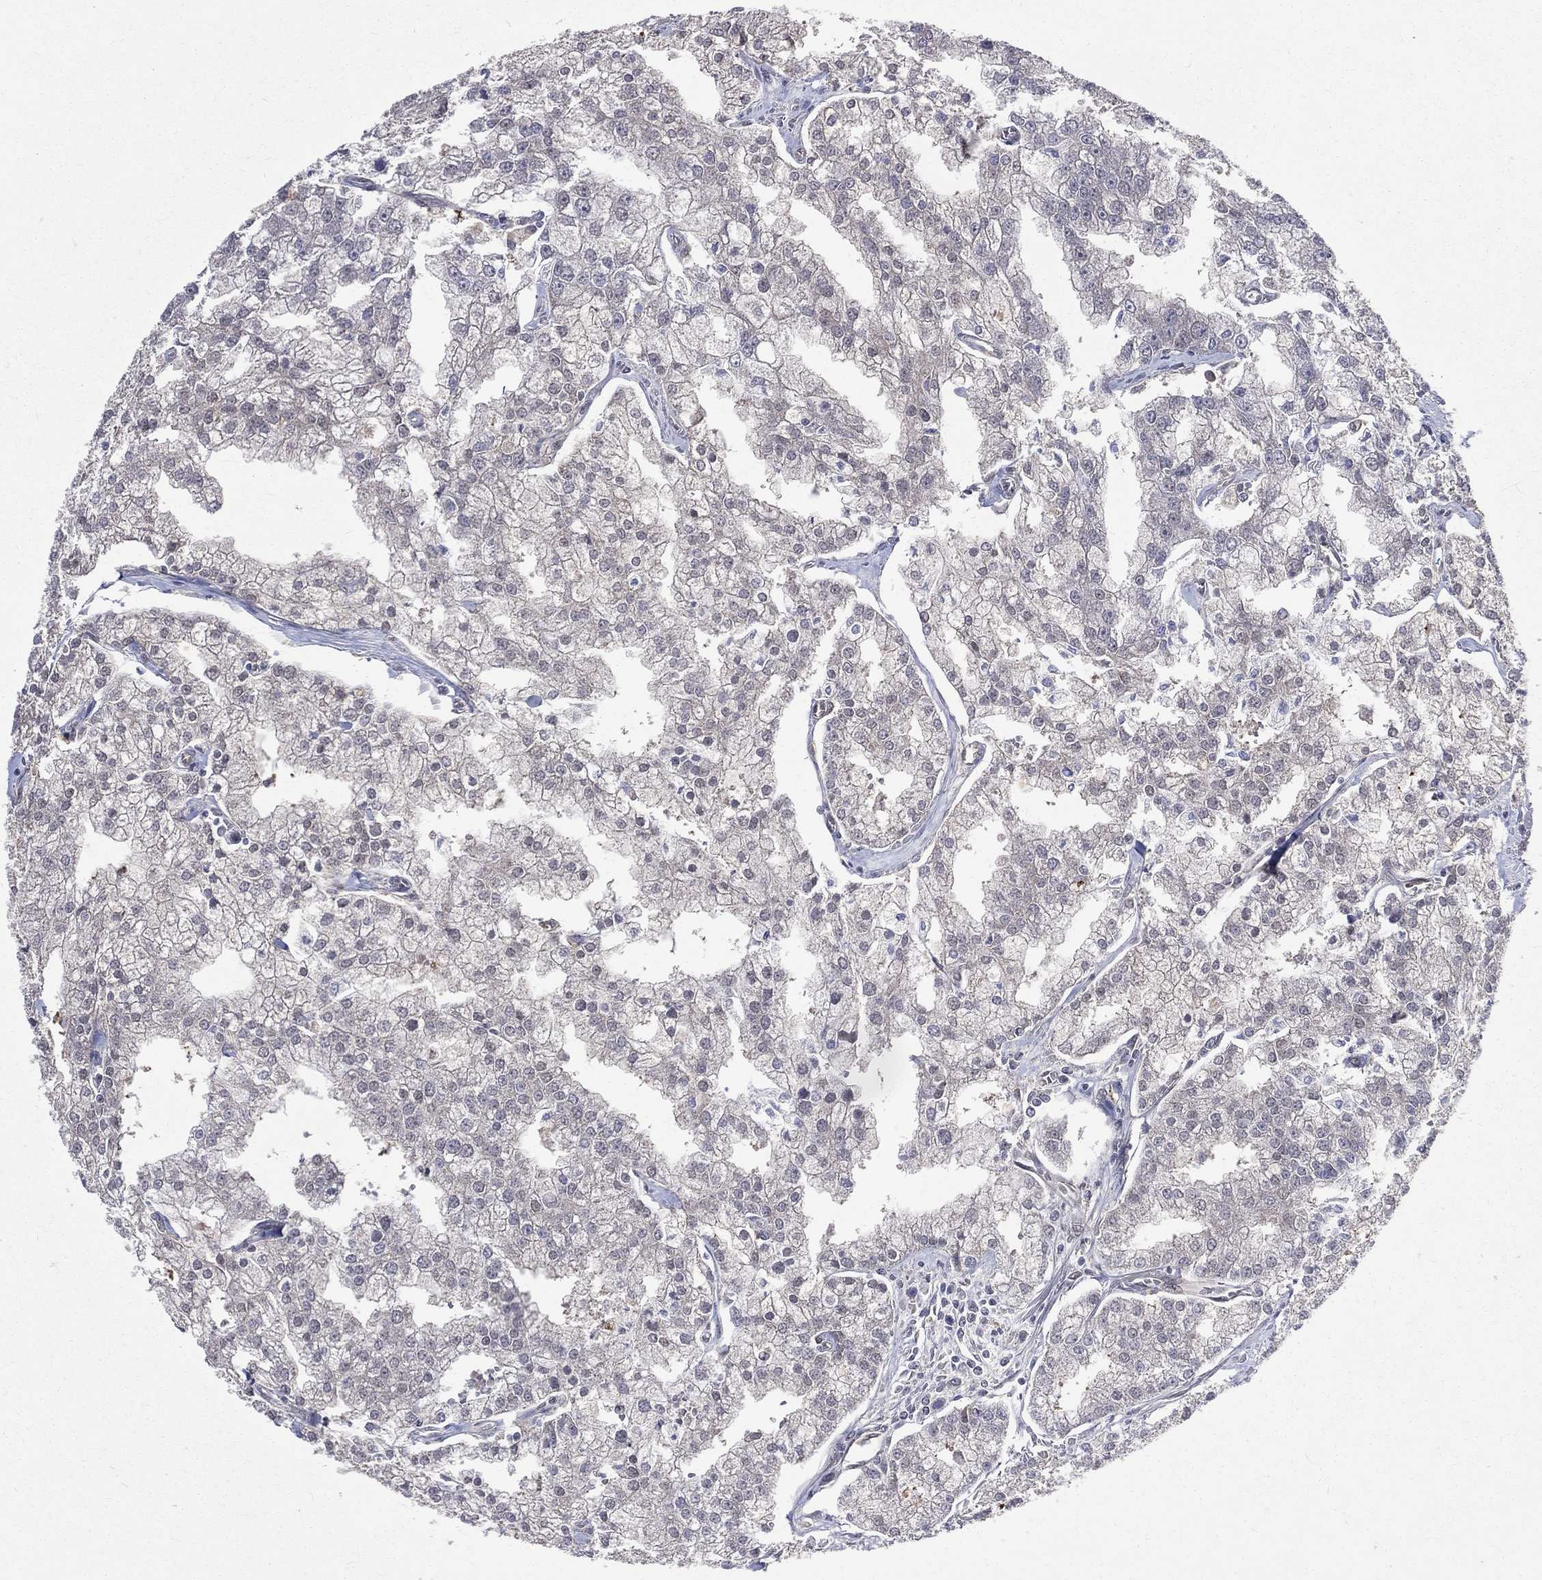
{"staining": {"intensity": "negative", "quantity": "none", "location": "none"}, "tissue": "prostate cancer", "cell_type": "Tumor cells", "image_type": "cancer", "snomed": [{"axis": "morphology", "description": "Adenocarcinoma, NOS"}, {"axis": "topography", "description": "Prostate"}], "caption": "Human prostate adenocarcinoma stained for a protein using IHC shows no positivity in tumor cells.", "gene": "GMPR2", "patient": {"sex": "male", "age": 70}}